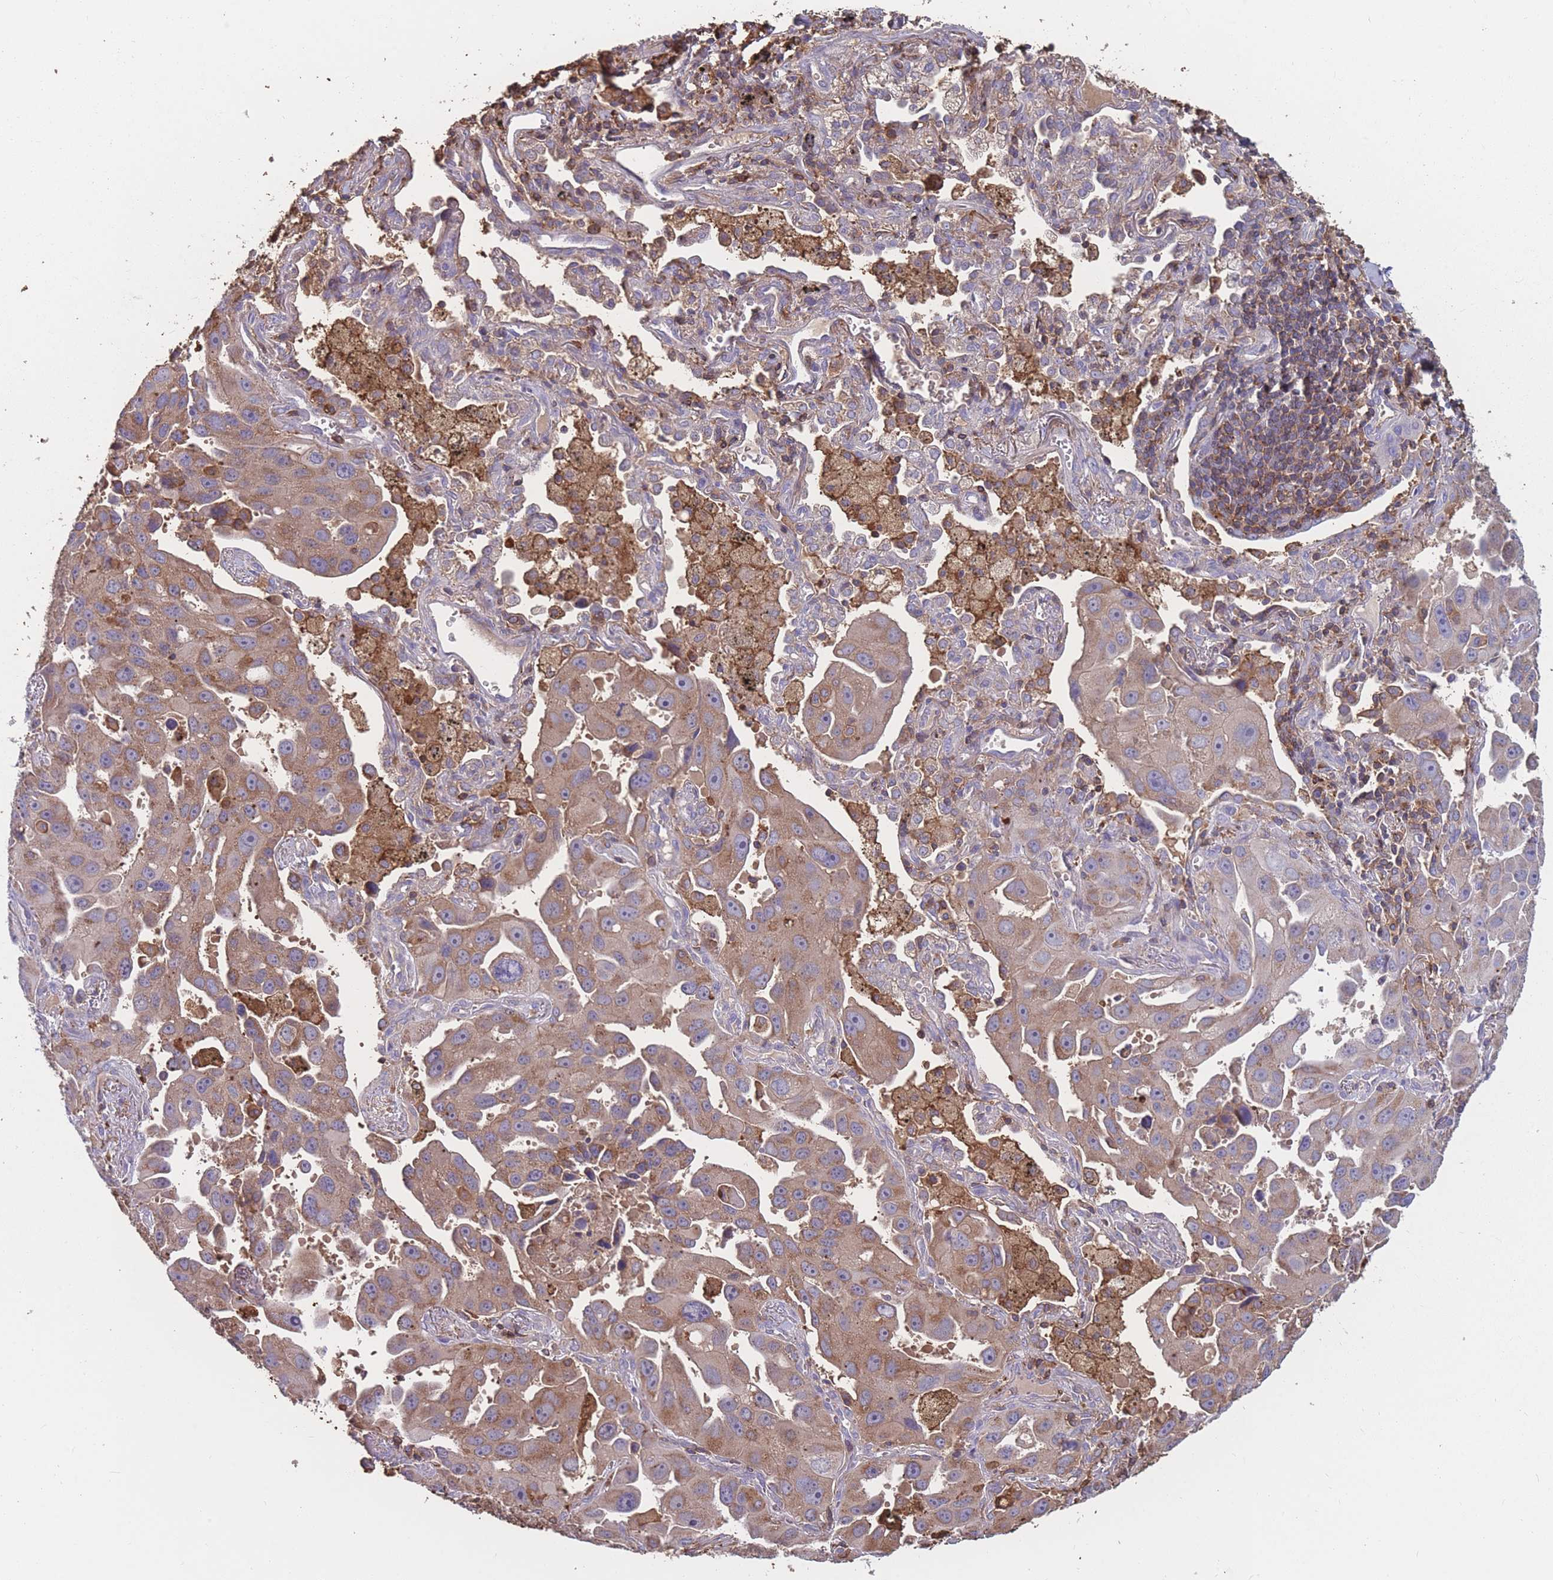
{"staining": {"intensity": "moderate", "quantity": "25%-75%", "location": "cytoplasmic/membranous"}, "tissue": "lung cancer", "cell_type": "Tumor cells", "image_type": "cancer", "snomed": [{"axis": "morphology", "description": "Adenocarcinoma, NOS"}, {"axis": "topography", "description": "Lung"}], "caption": "The image exhibits immunohistochemical staining of lung cancer. There is moderate cytoplasmic/membranous expression is appreciated in approximately 25%-75% of tumor cells. The staining was performed using DAB, with brown indicating positive protein expression. Nuclei are stained blue with hematoxylin.", "gene": "CD33", "patient": {"sex": "male", "age": 66}}